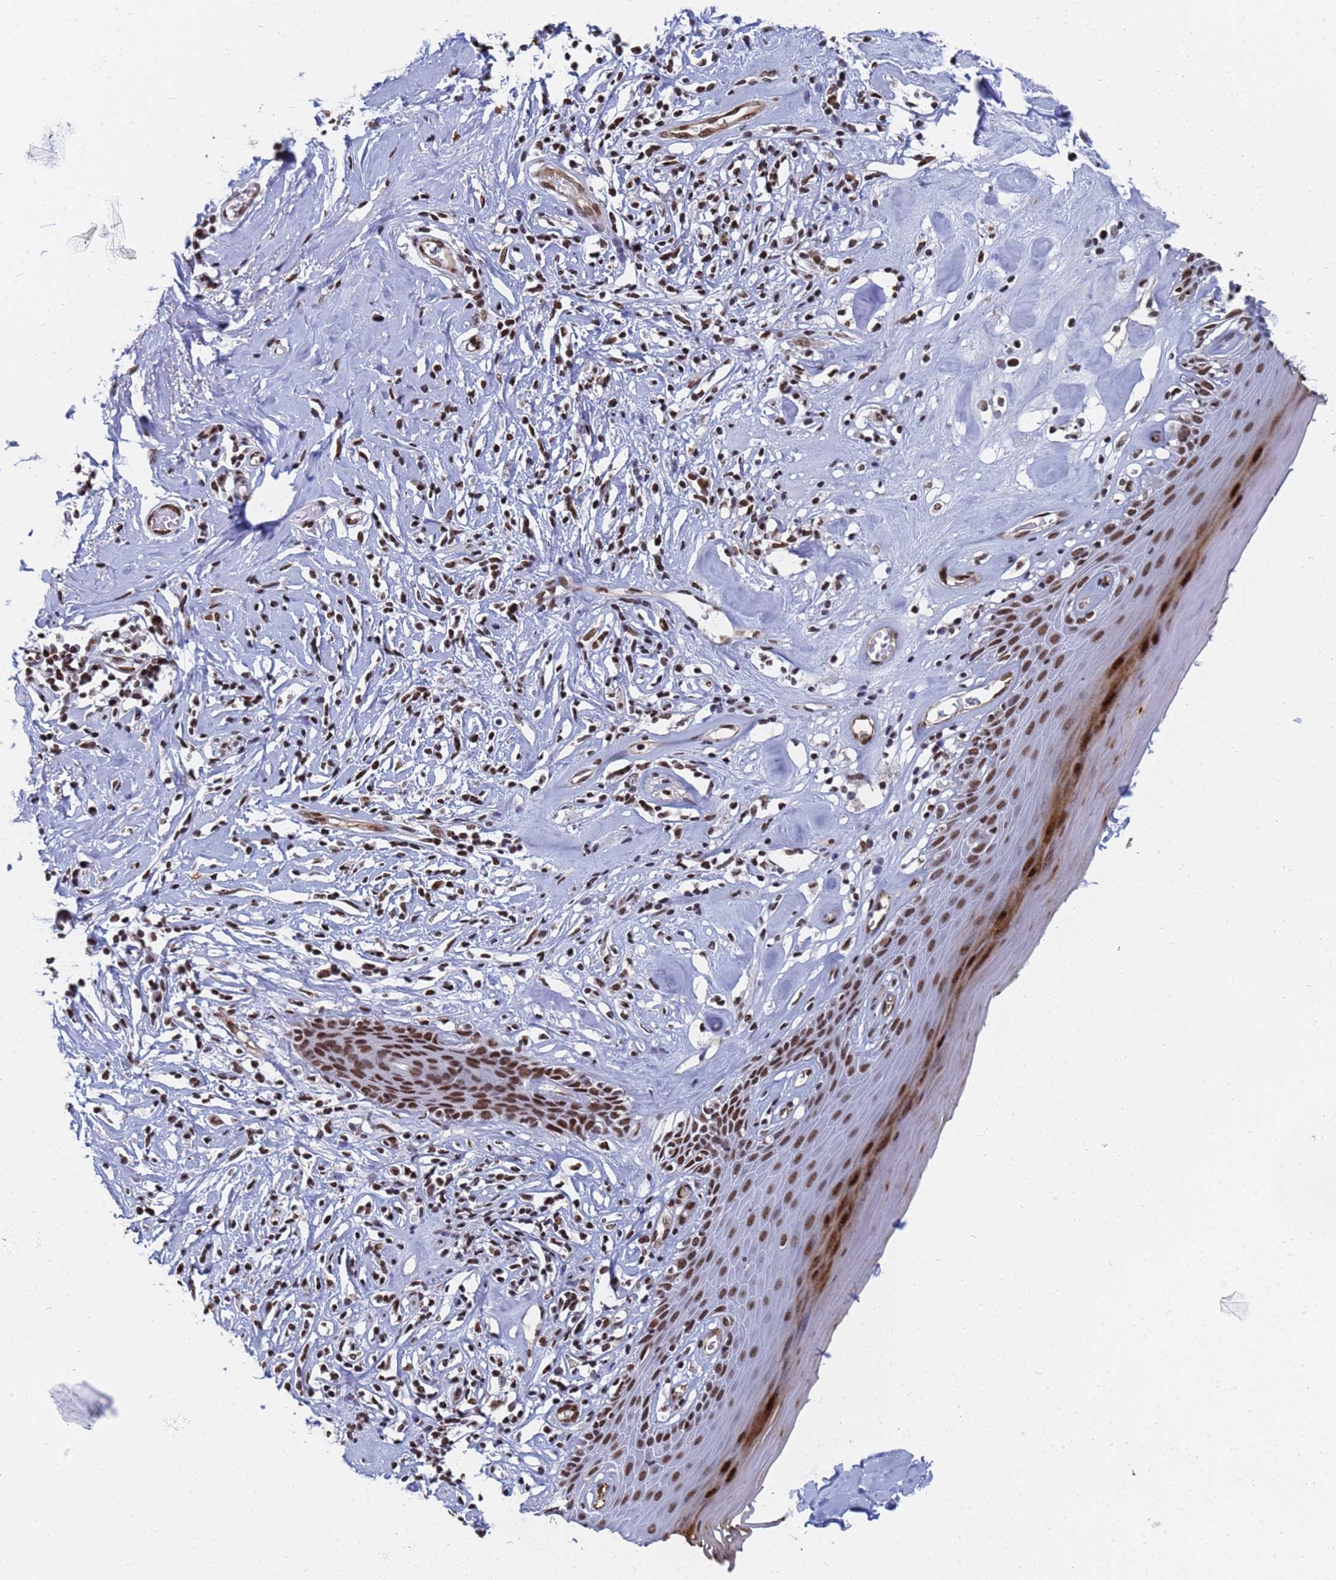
{"staining": {"intensity": "moderate", "quantity": ">75%", "location": "cytoplasmic/membranous,nuclear"}, "tissue": "skin", "cell_type": "Epidermal cells", "image_type": "normal", "snomed": [{"axis": "morphology", "description": "Normal tissue, NOS"}, {"axis": "morphology", "description": "Inflammation, NOS"}, {"axis": "topography", "description": "Vulva"}], "caption": "Immunohistochemical staining of unremarkable human skin exhibits medium levels of moderate cytoplasmic/membranous,nuclear staining in approximately >75% of epidermal cells.", "gene": "RAVER2", "patient": {"sex": "female", "age": 84}}